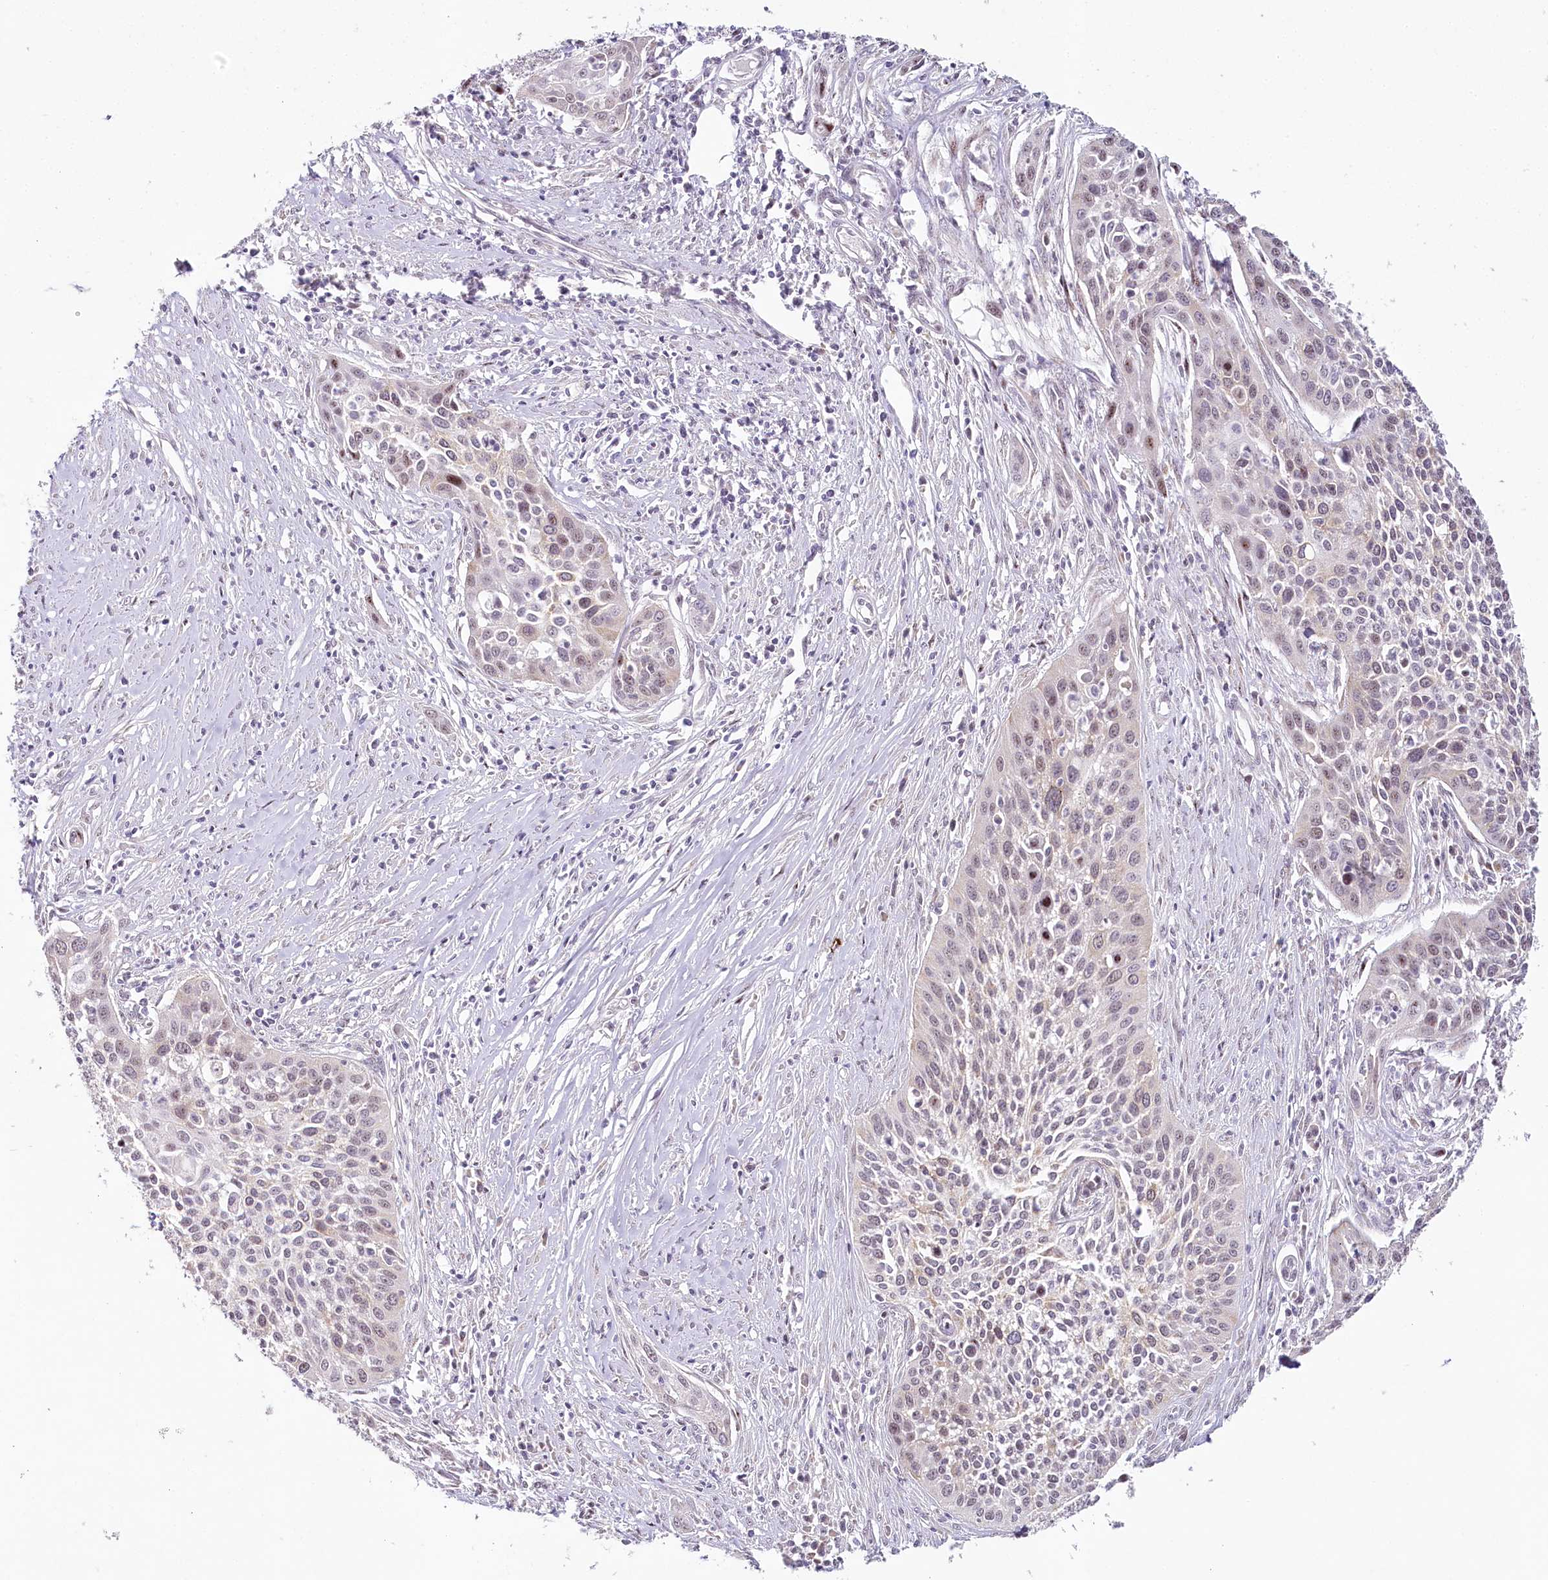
{"staining": {"intensity": "weak", "quantity": "<25%", "location": "nuclear"}, "tissue": "cervical cancer", "cell_type": "Tumor cells", "image_type": "cancer", "snomed": [{"axis": "morphology", "description": "Squamous cell carcinoma, NOS"}, {"axis": "topography", "description": "Cervix"}], "caption": "IHC of cervical cancer (squamous cell carcinoma) demonstrates no positivity in tumor cells.", "gene": "HPD", "patient": {"sex": "female", "age": 34}}